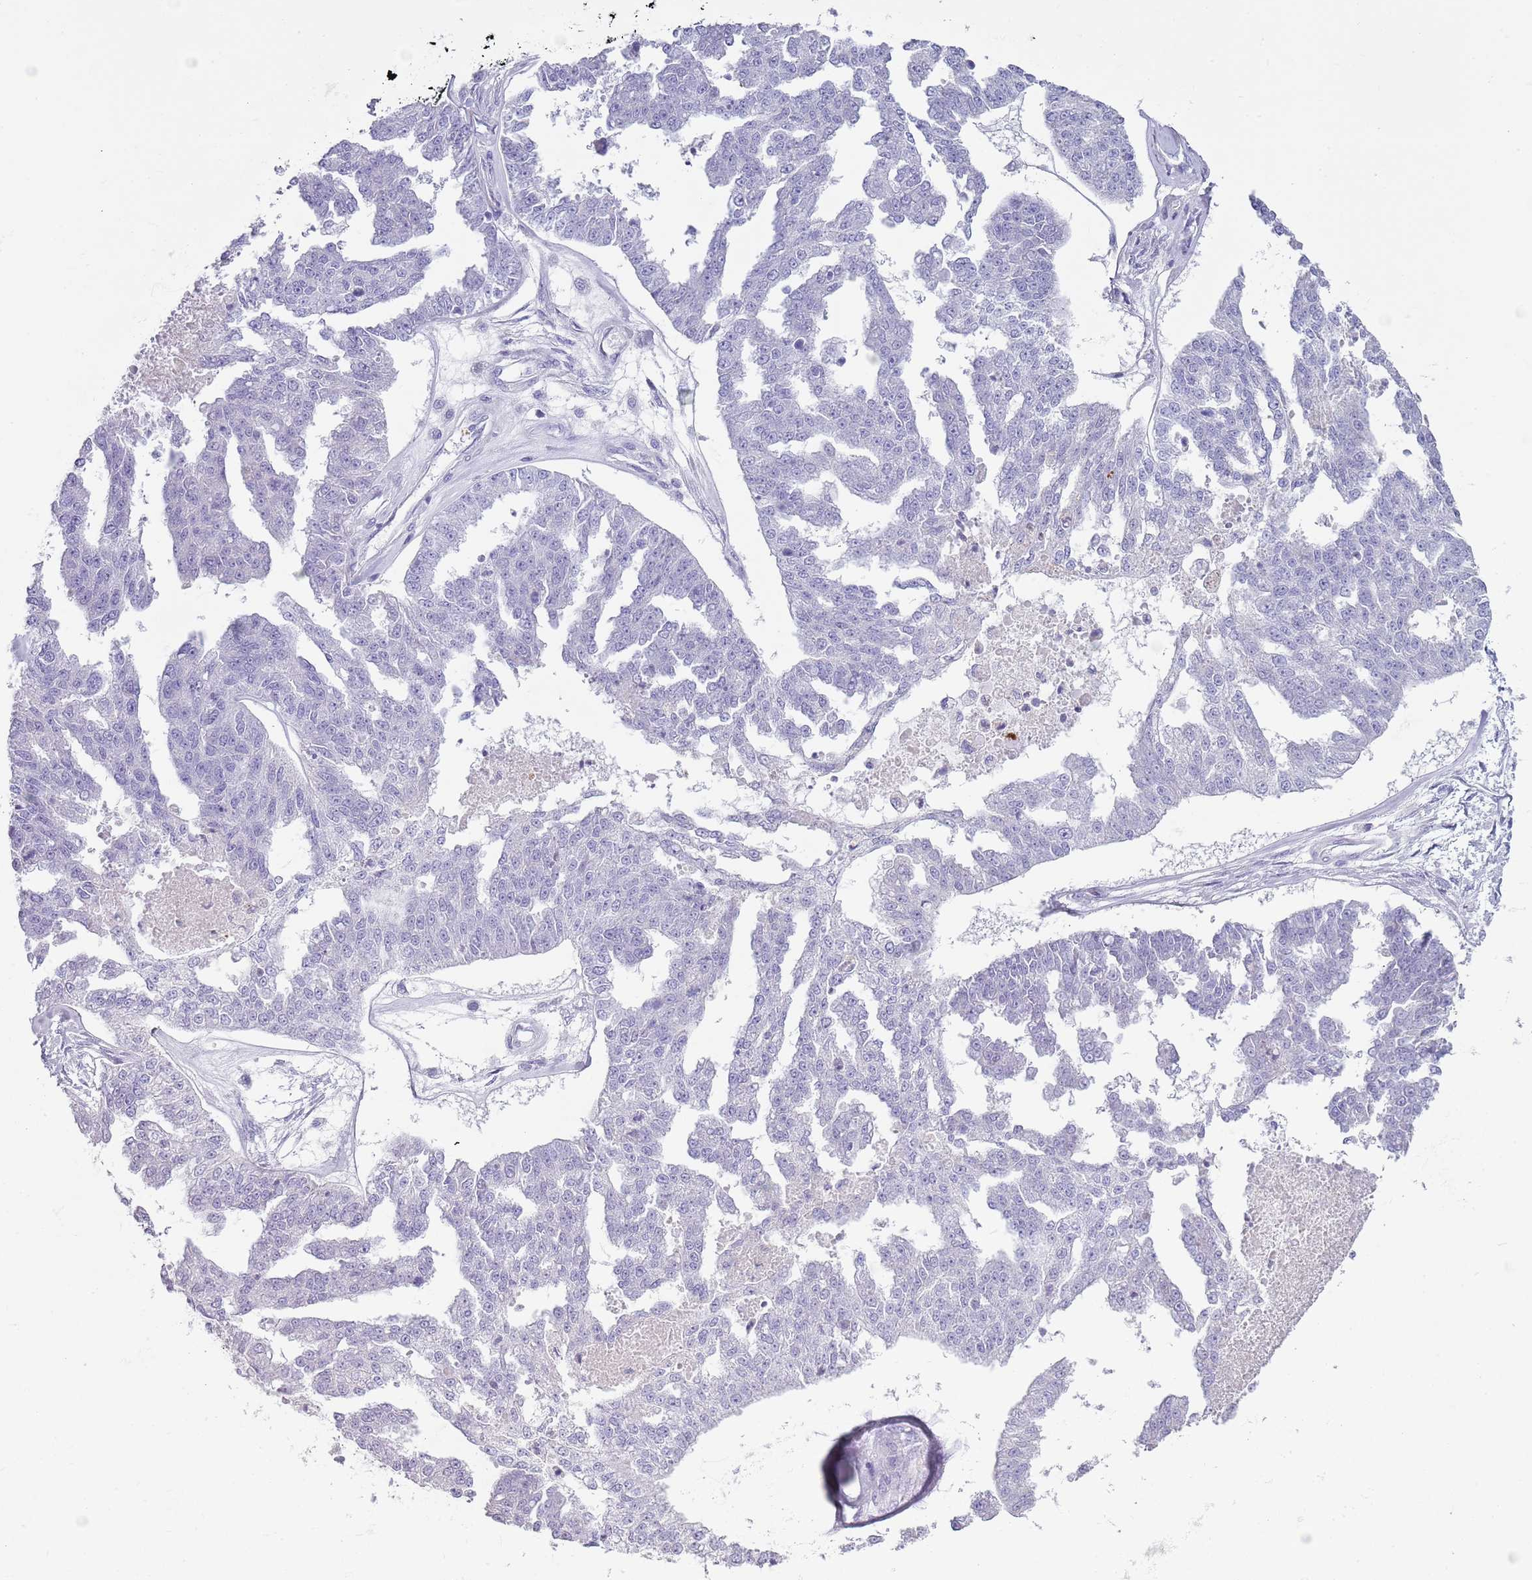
{"staining": {"intensity": "negative", "quantity": "none", "location": "none"}, "tissue": "ovarian cancer", "cell_type": "Tumor cells", "image_type": "cancer", "snomed": [{"axis": "morphology", "description": "Cystadenocarcinoma, serous, NOS"}, {"axis": "topography", "description": "Ovary"}], "caption": "Tumor cells are negative for brown protein staining in ovarian cancer.", "gene": "CD177", "patient": {"sex": "female", "age": 58}}